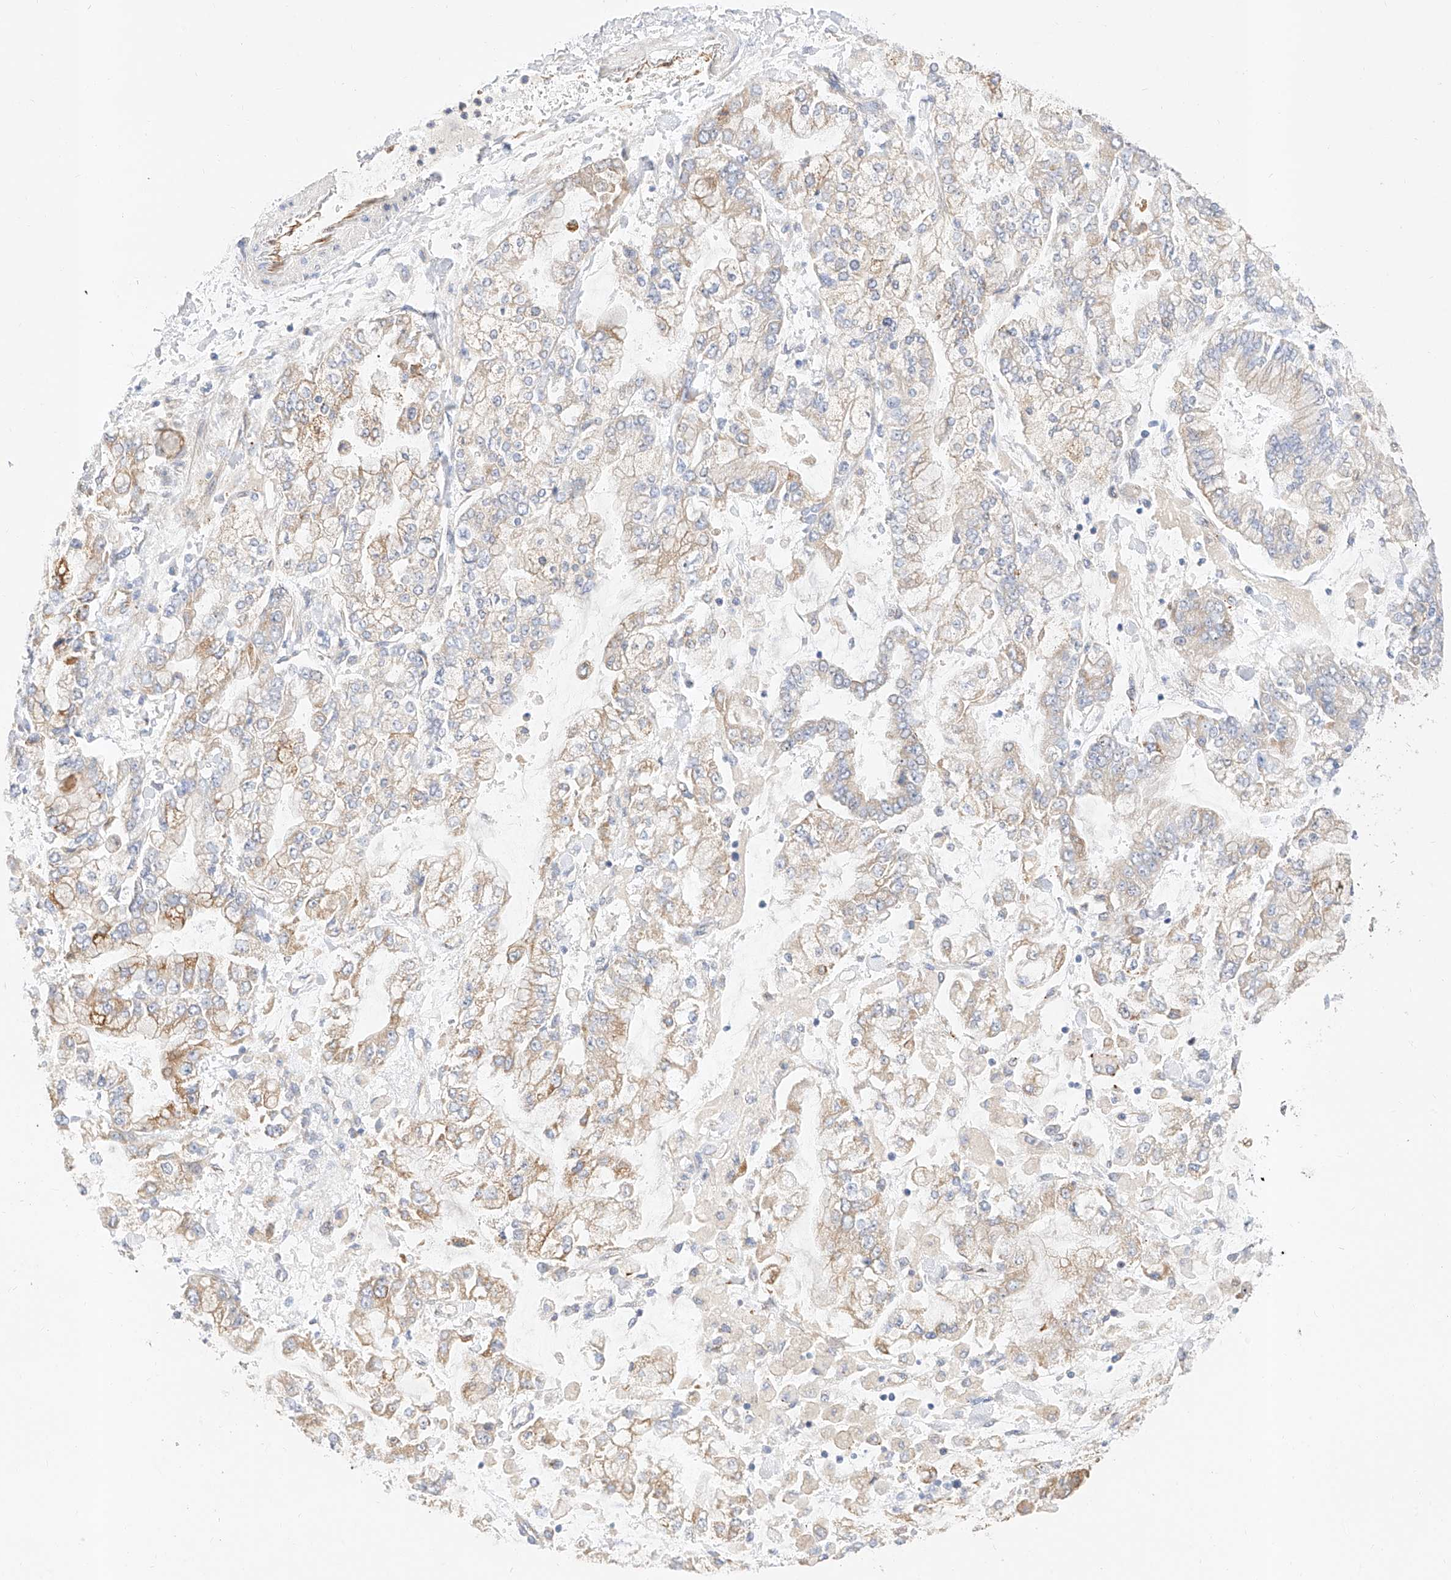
{"staining": {"intensity": "weak", "quantity": "<25%", "location": "cytoplasmic/membranous"}, "tissue": "stomach cancer", "cell_type": "Tumor cells", "image_type": "cancer", "snomed": [{"axis": "morphology", "description": "Normal tissue, NOS"}, {"axis": "morphology", "description": "Adenocarcinoma, NOS"}, {"axis": "topography", "description": "Stomach, upper"}, {"axis": "topography", "description": "Stomach"}], "caption": "The histopathology image shows no staining of tumor cells in adenocarcinoma (stomach).", "gene": "ATXN7L2", "patient": {"sex": "male", "age": 76}}